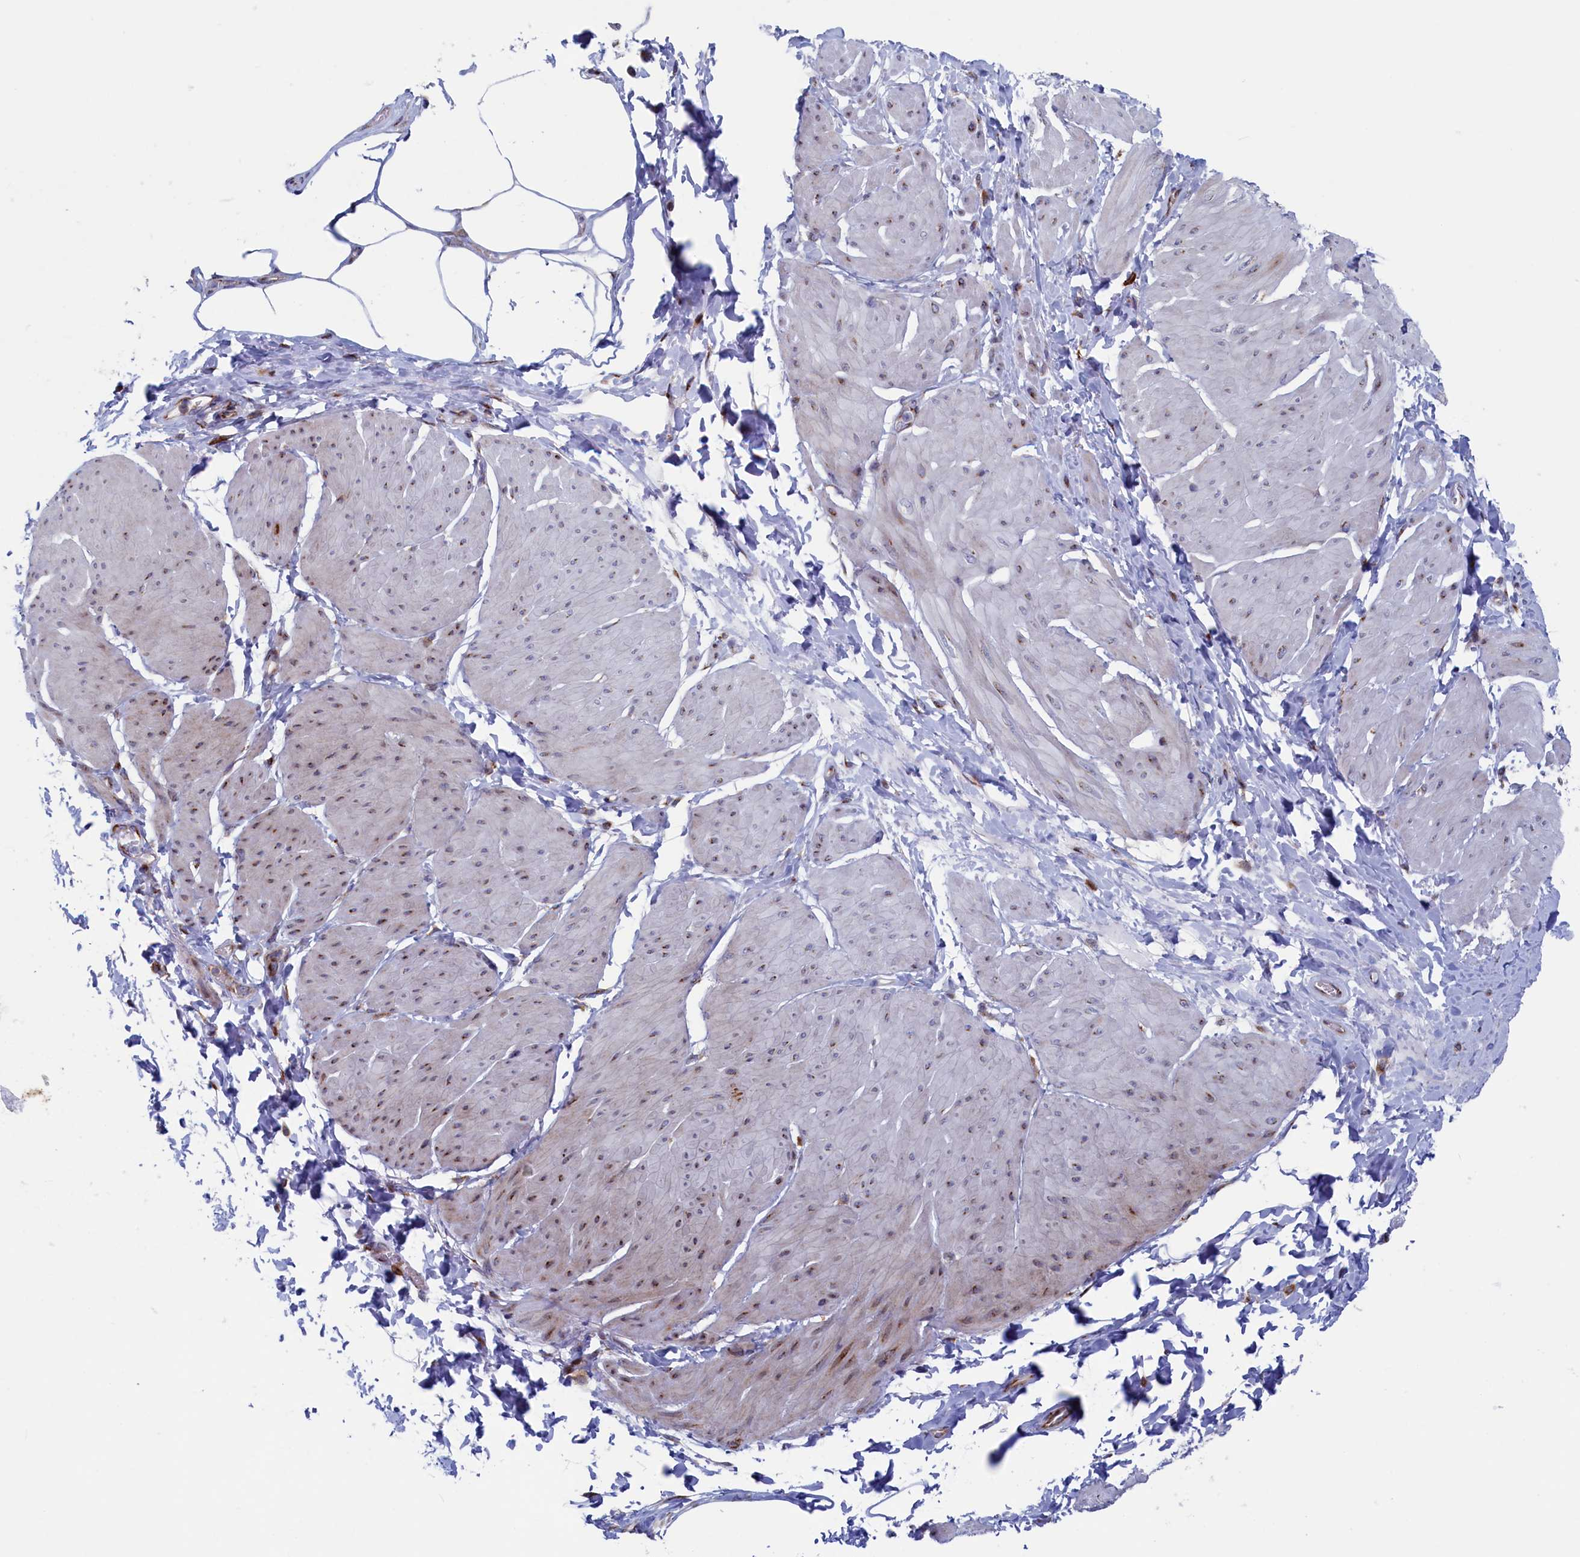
{"staining": {"intensity": "moderate", "quantity": "<25%", "location": "cytoplasmic/membranous"}, "tissue": "smooth muscle", "cell_type": "Smooth muscle cells", "image_type": "normal", "snomed": [{"axis": "morphology", "description": "Urothelial carcinoma, High grade"}, {"axis": "topography", "description": "Urinary bladder"}], "caption": "Protein staining reveals moderate cytoplasmic/membranous staining in approximately <25% of smooth muscle cells in normal smooth muscle.", "gene": "MTFMT", "patient": {"sex": "male", "age": 46}}